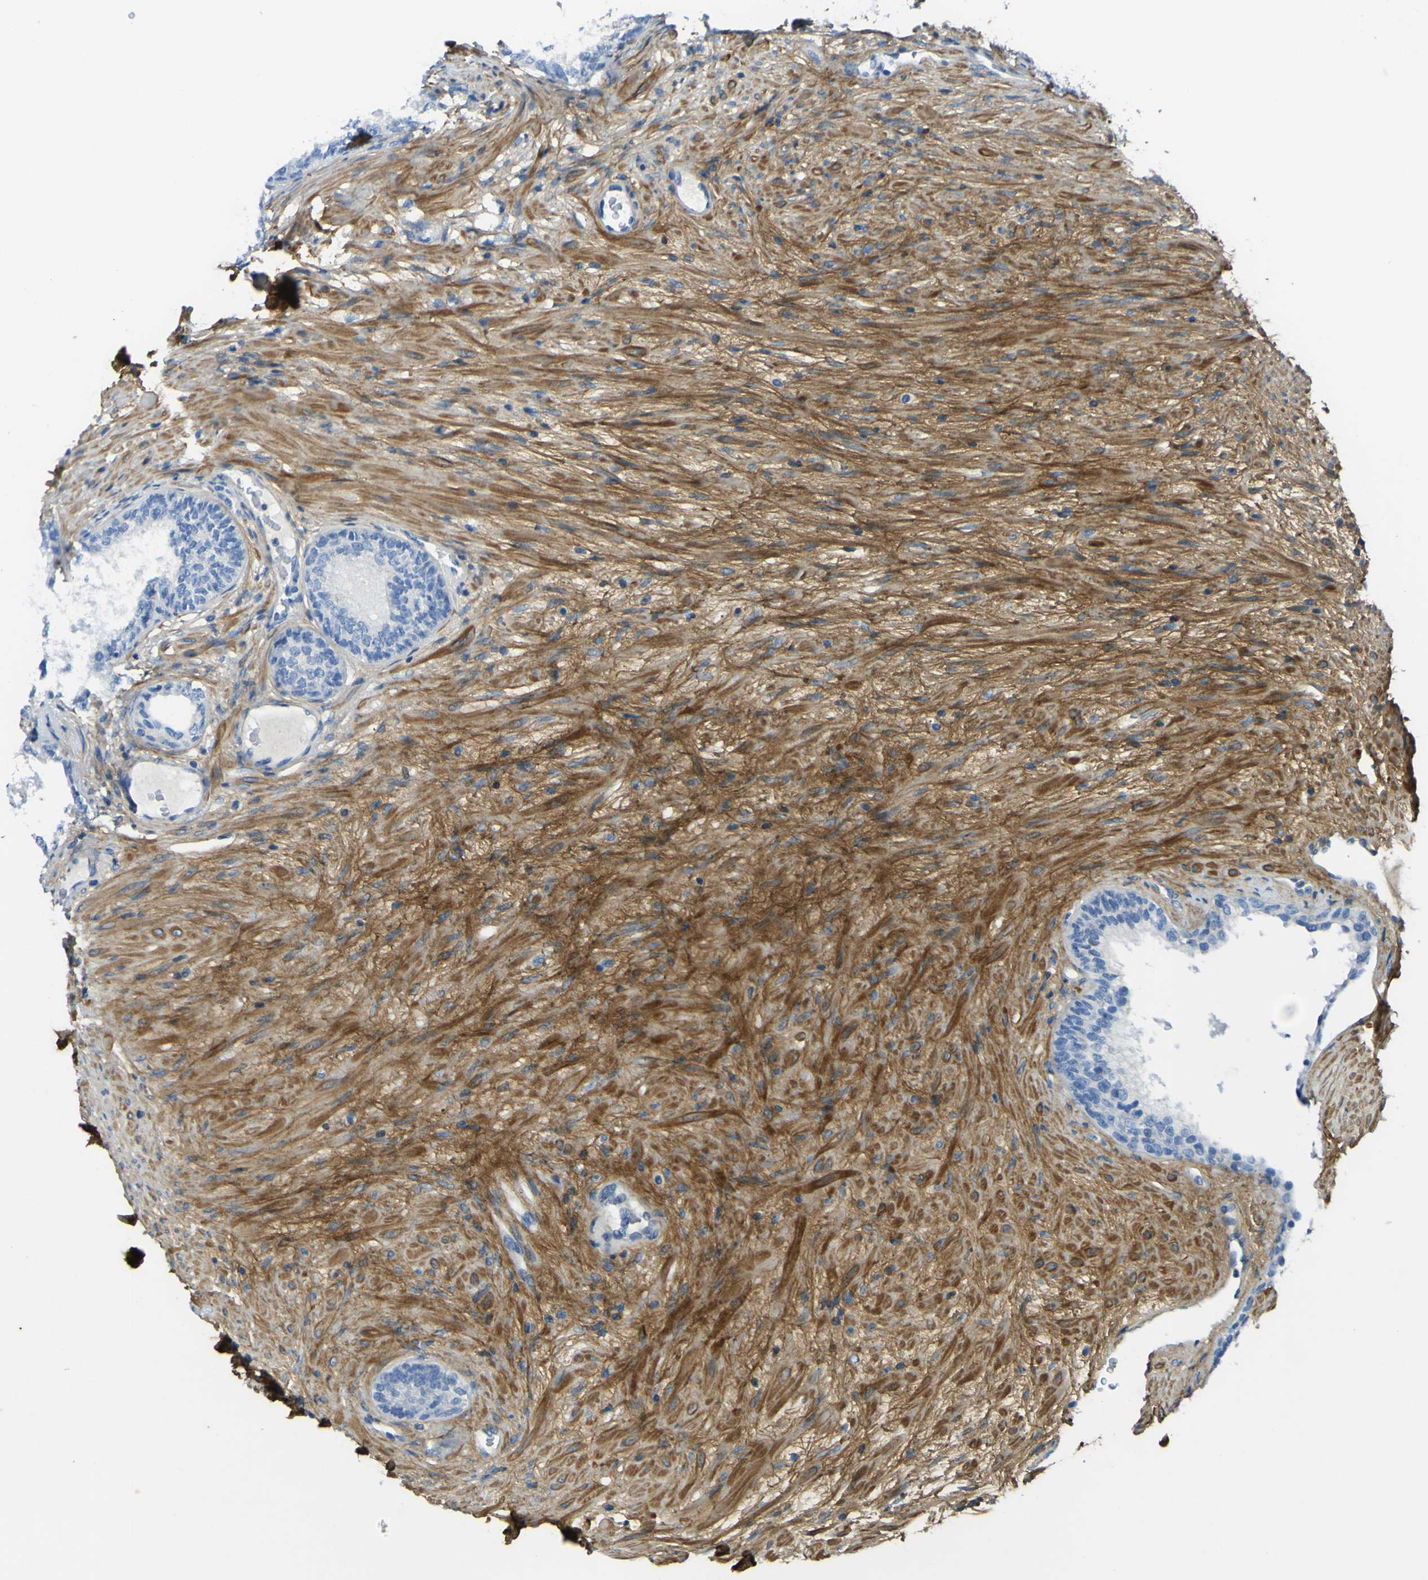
{"staining": {"intensity": "negative", "quantity": "none", "location": "none"}, "tissue": "prostate", "cell_type": "Glandular cells", "image_type": "normal", "snomed": [{"axis": "morphology", "description": "Normal tissue, NOS"}, {"axis": "topography", "description": "Prostate"}], "caption": "The image displays no staining of glandular cells in normal prostate.", "gene": "OGN", "patient": {"sex": "male", "age": 76}}